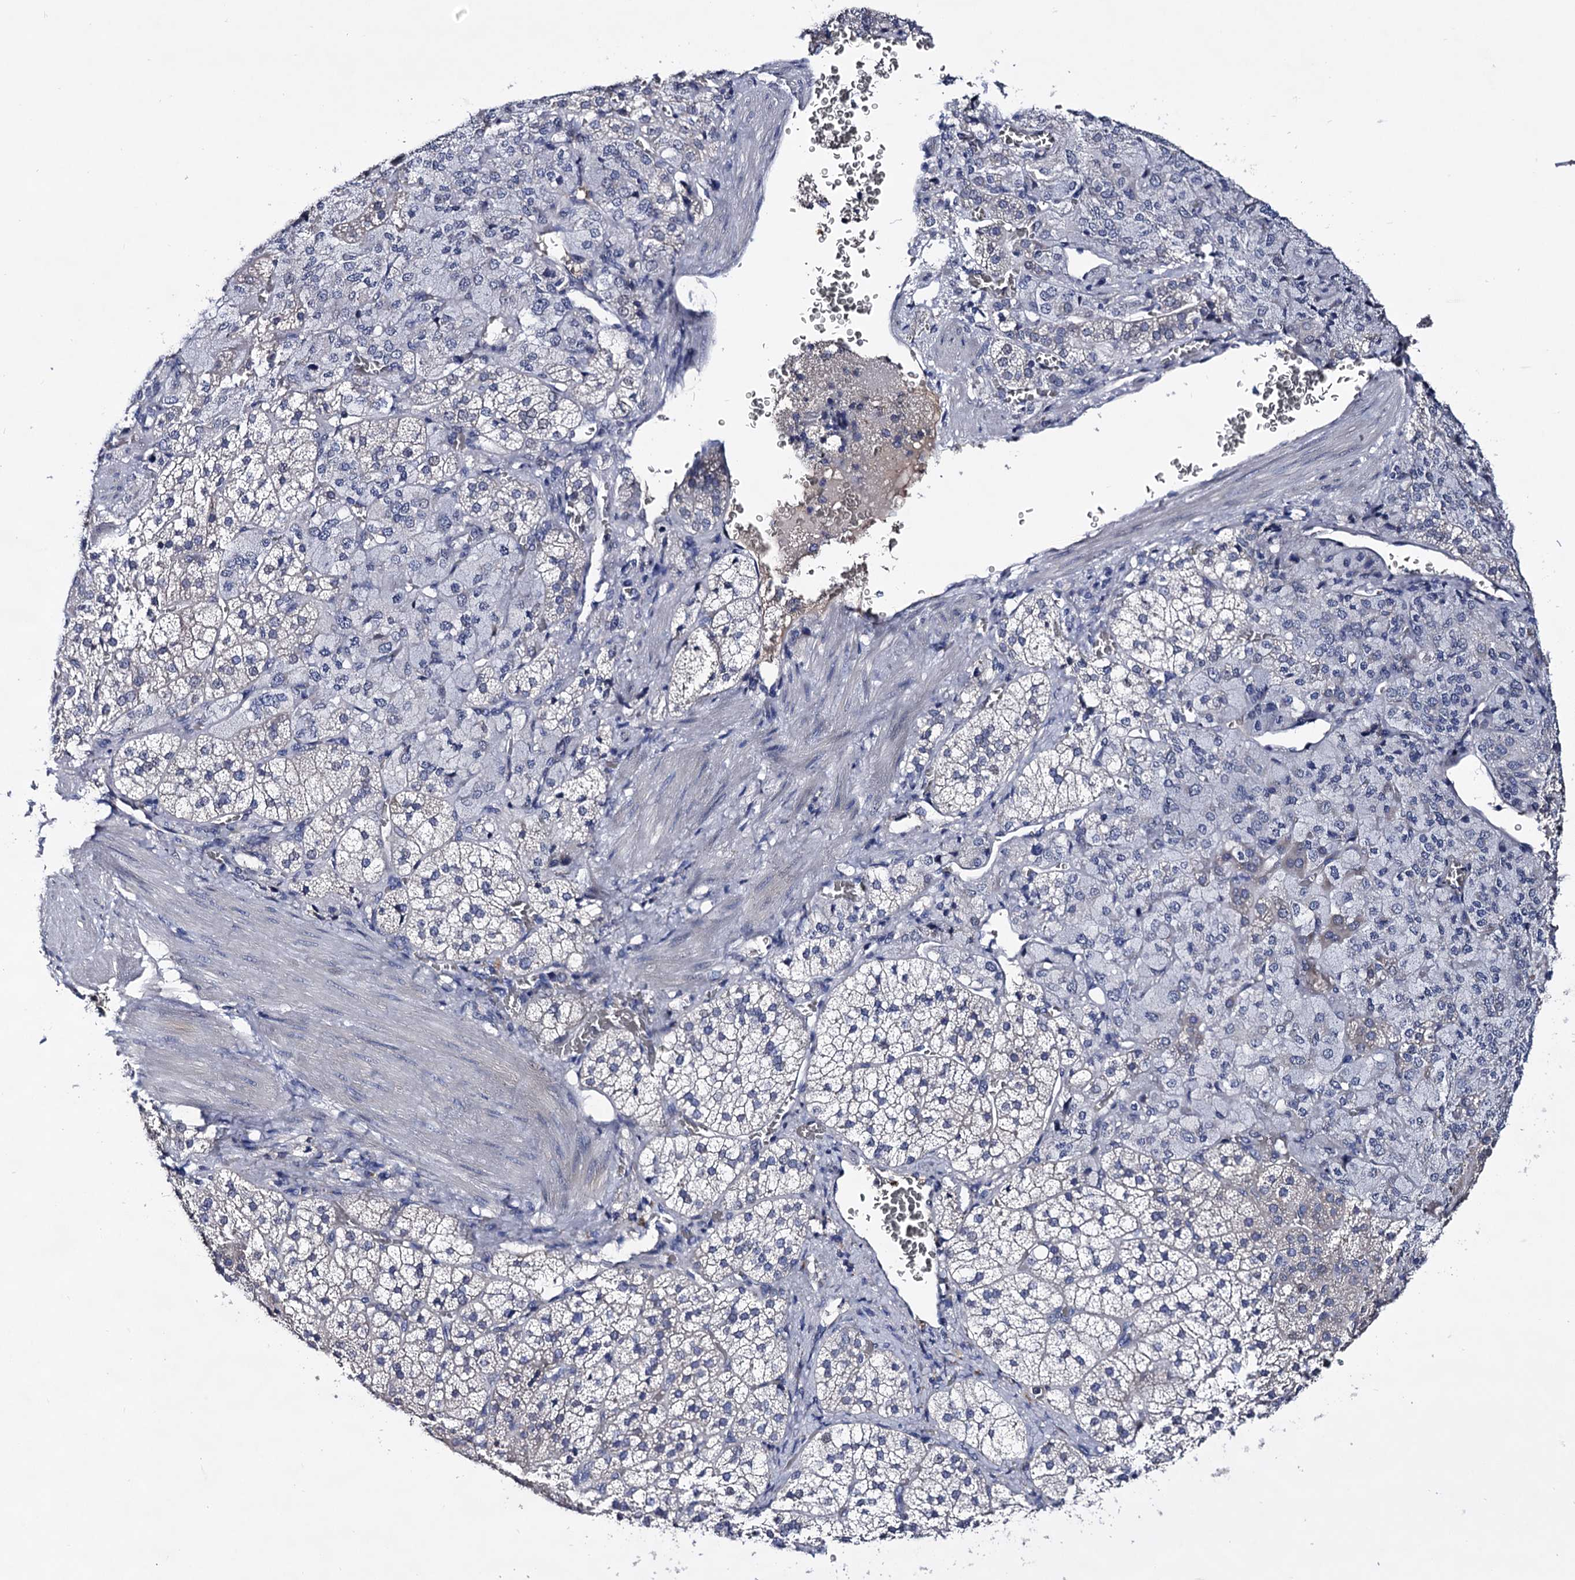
{"staining": {"intensity": "negative", "quantity": "none", "location": "none"}, "tissue": "adrenal gland", "cell_type": "Glandular cells", "image_type": "normal", "snomed": [{"axis": "morphology", "description": "Normal tissue, NOS"}, {"axis": "topography", "description": "Adrenal gland"}], "caption": "IHC micrograph of normal human adrenal gland stained for a protein (brown), which reveals no staining in glandular cells.", "gene": "PLIN1", "patient": {"sex": "female", "age": 44}}